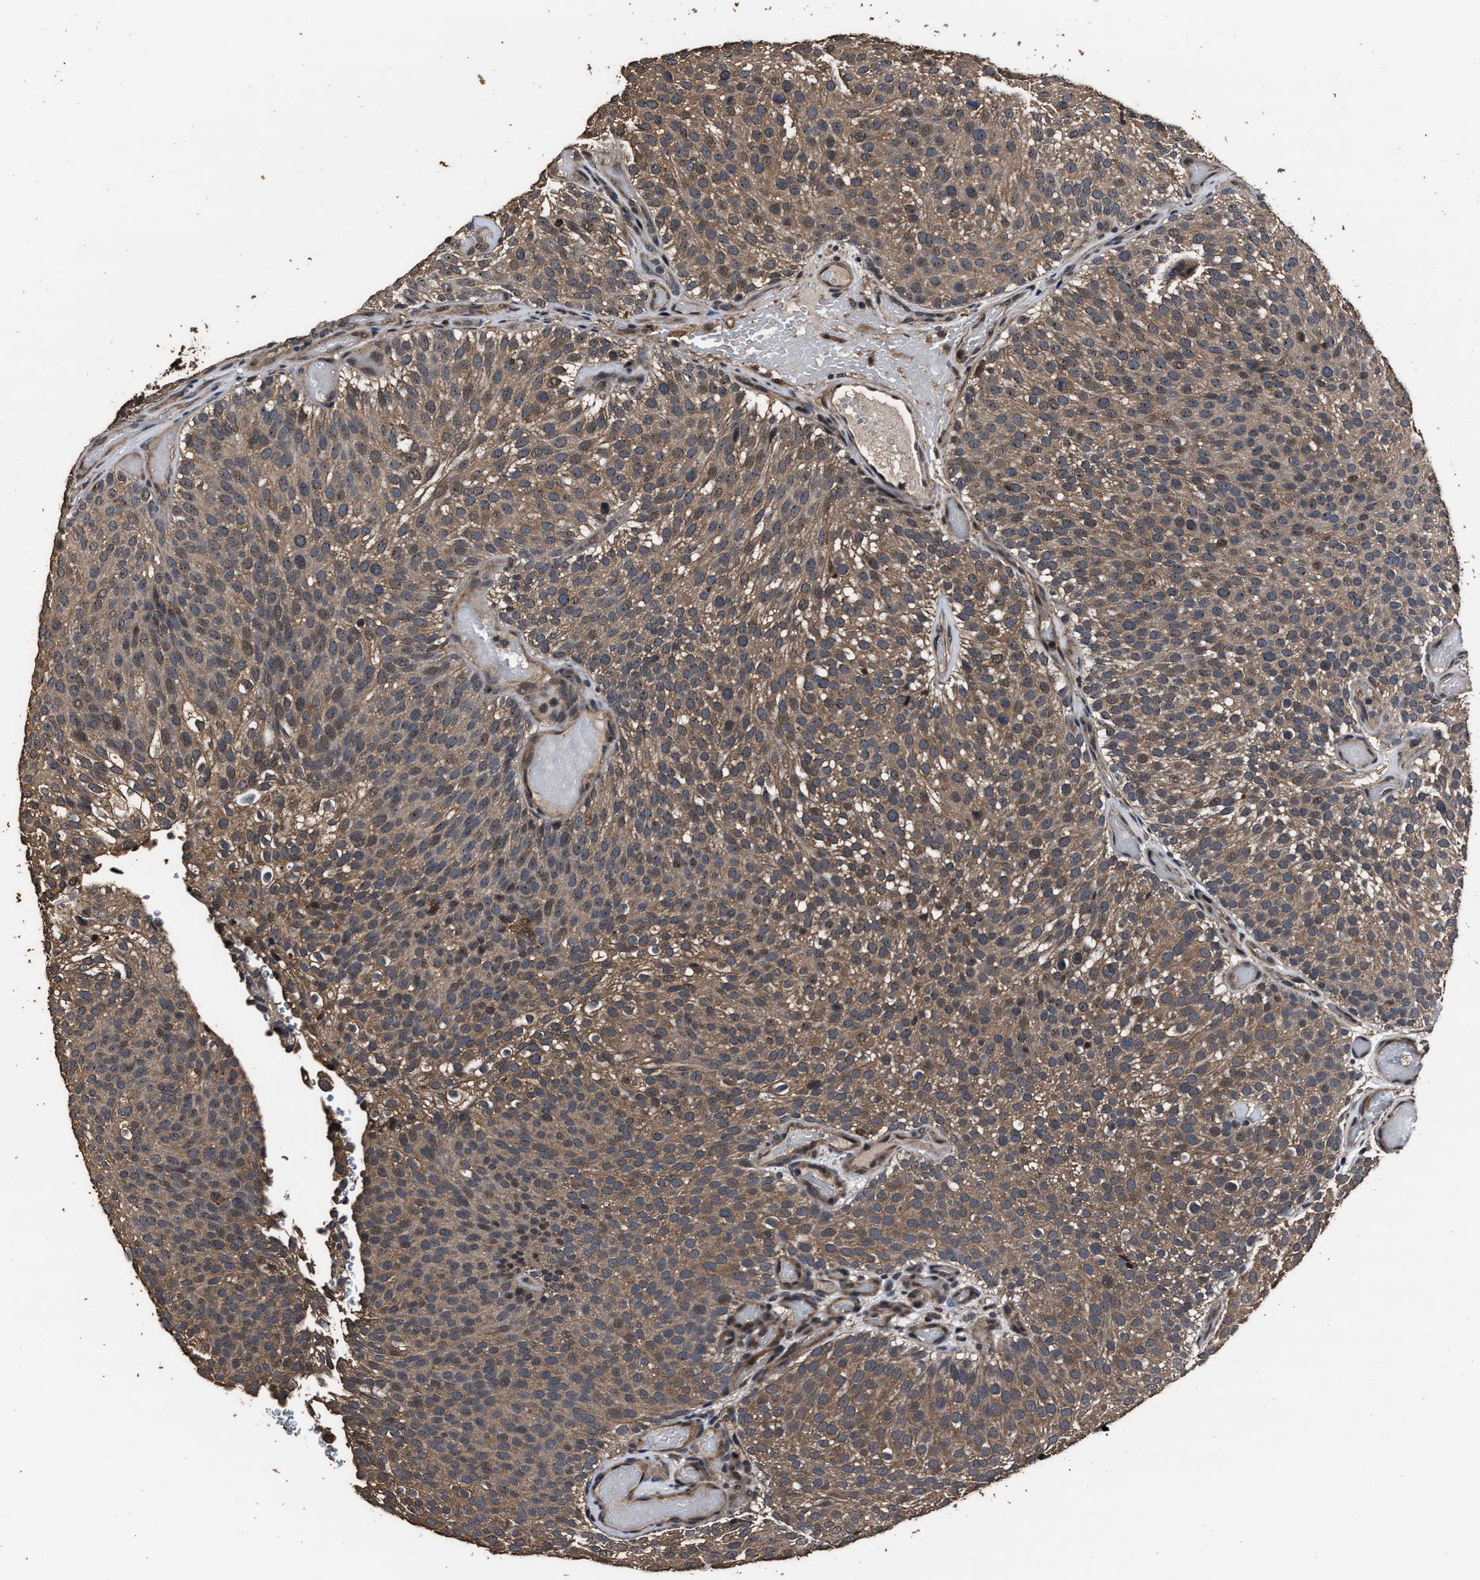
{"staining": {"intensity": "moderate", "quantity": ">75%", "location": "cytoplasmic/membranous,nuclear"}, "tissue": "urothelial cancer", "cell_type": "Tumor cells", "image_type": "cancer", "snomed": [{"axis": "morphology", "description": "Urothelial carcinoma, Low grade"}, {"axis": "topography", "description": "Urinary bladder"}], "caption": "Tumor cells demonstrate medium levels of moderate cytoplasmic/membranous and nuclear staining in about >75% of cells in urothelial carcinoma (low-grade). The protein is shown in brown color, while the nuclei are stained blue.", "gene": "RSBN1L", "patient": {"sex": "male", "age": 78}}